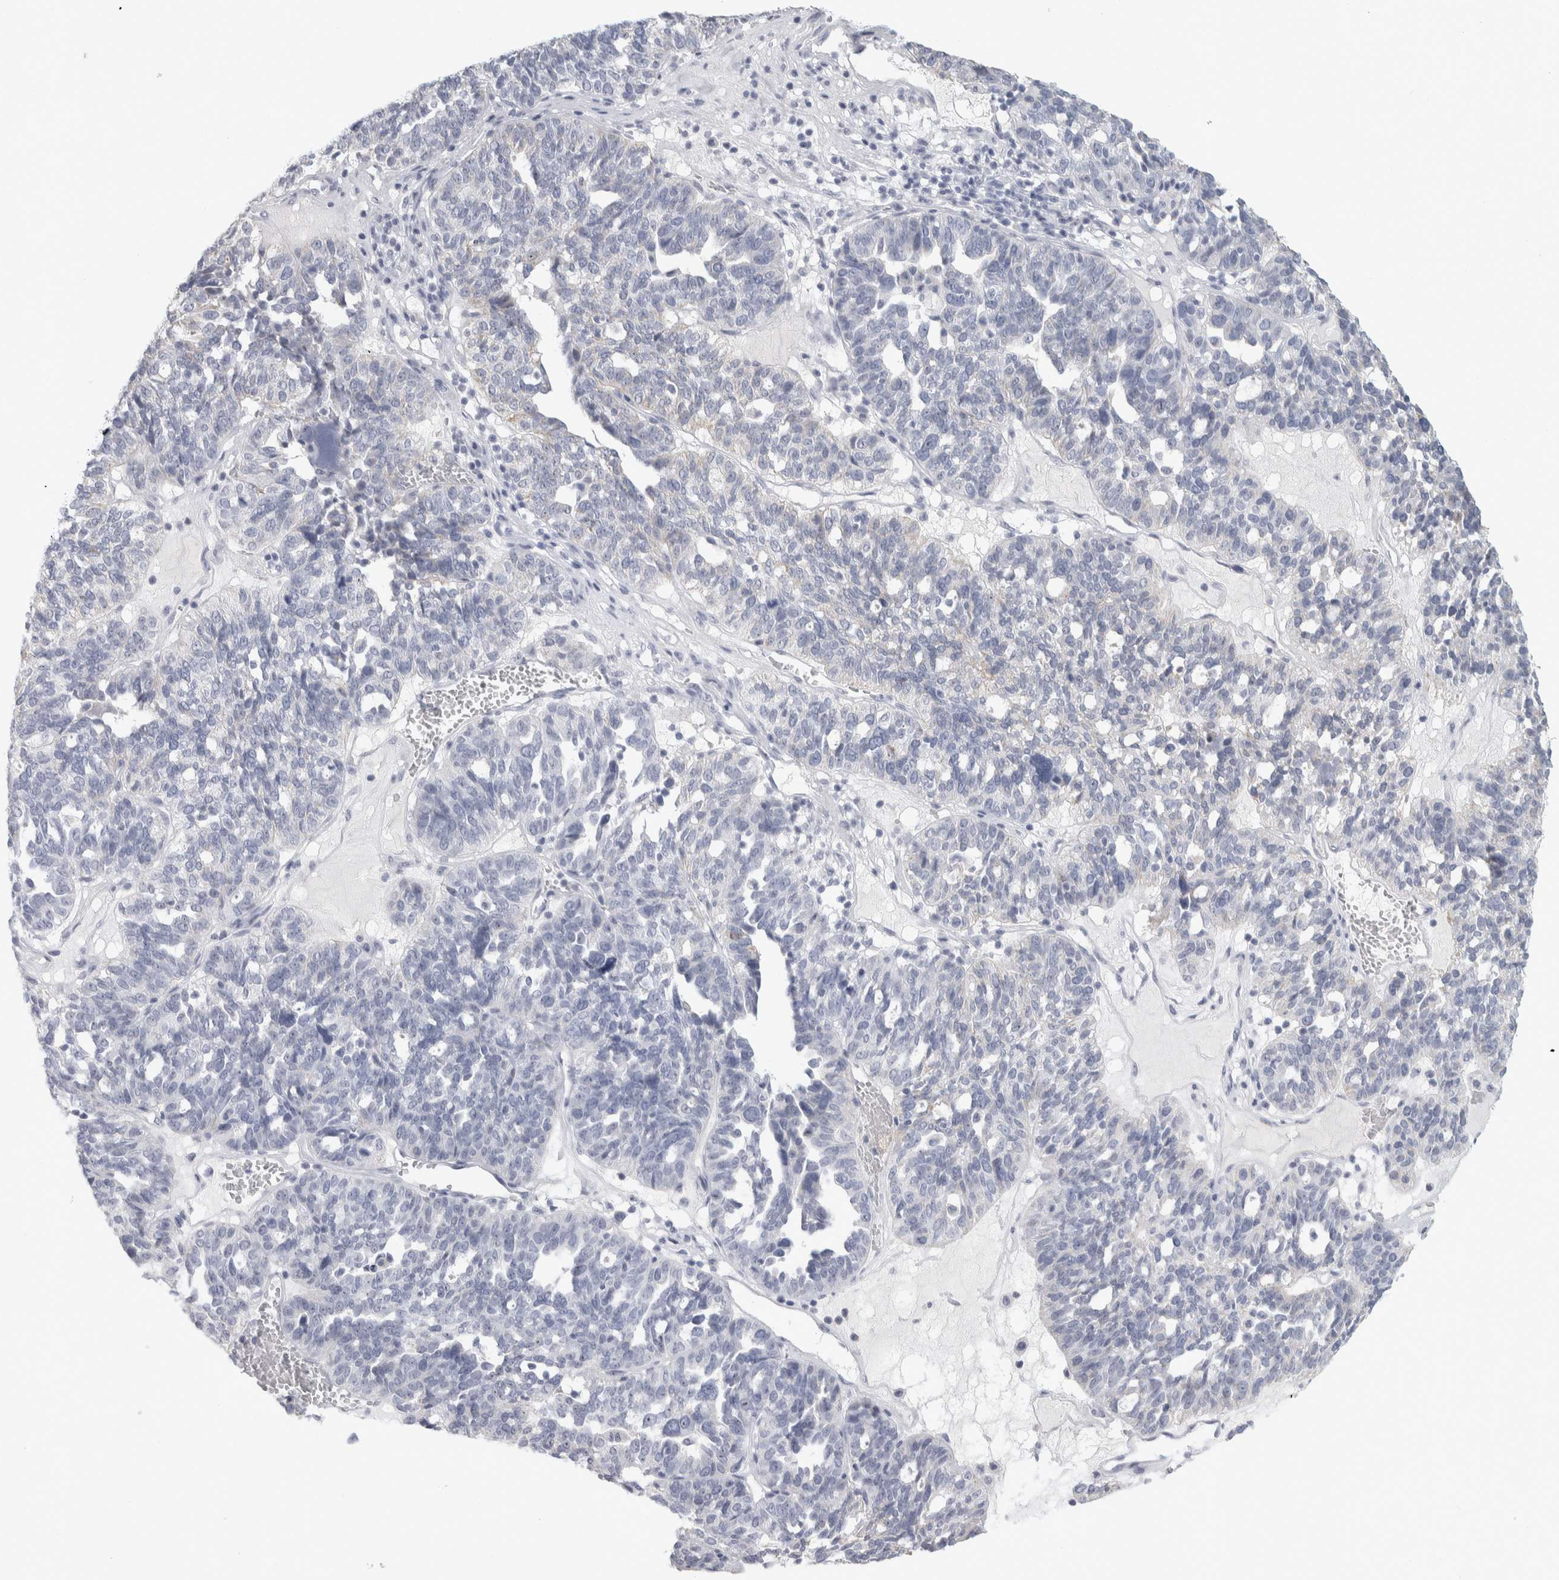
{"staining": {"intensity": "negative", "quantity": "none", "location": "none"}, "tissue": "ovarian cancer", "cell_type": "Tumor cells", "image_type": "cancer", "snomed": [{"axis": "morphology", "description": "Cystadenocarcinoma, serous, NOS"}, {"axis": "topography", "description": "Ovary"}], "caption": "The histopathology image shows no staining of tumor cells in serous cystadenocarcinoma (ovarian).", "gene": "DCXR", "patient": {"sex": "female", "age": 59}}